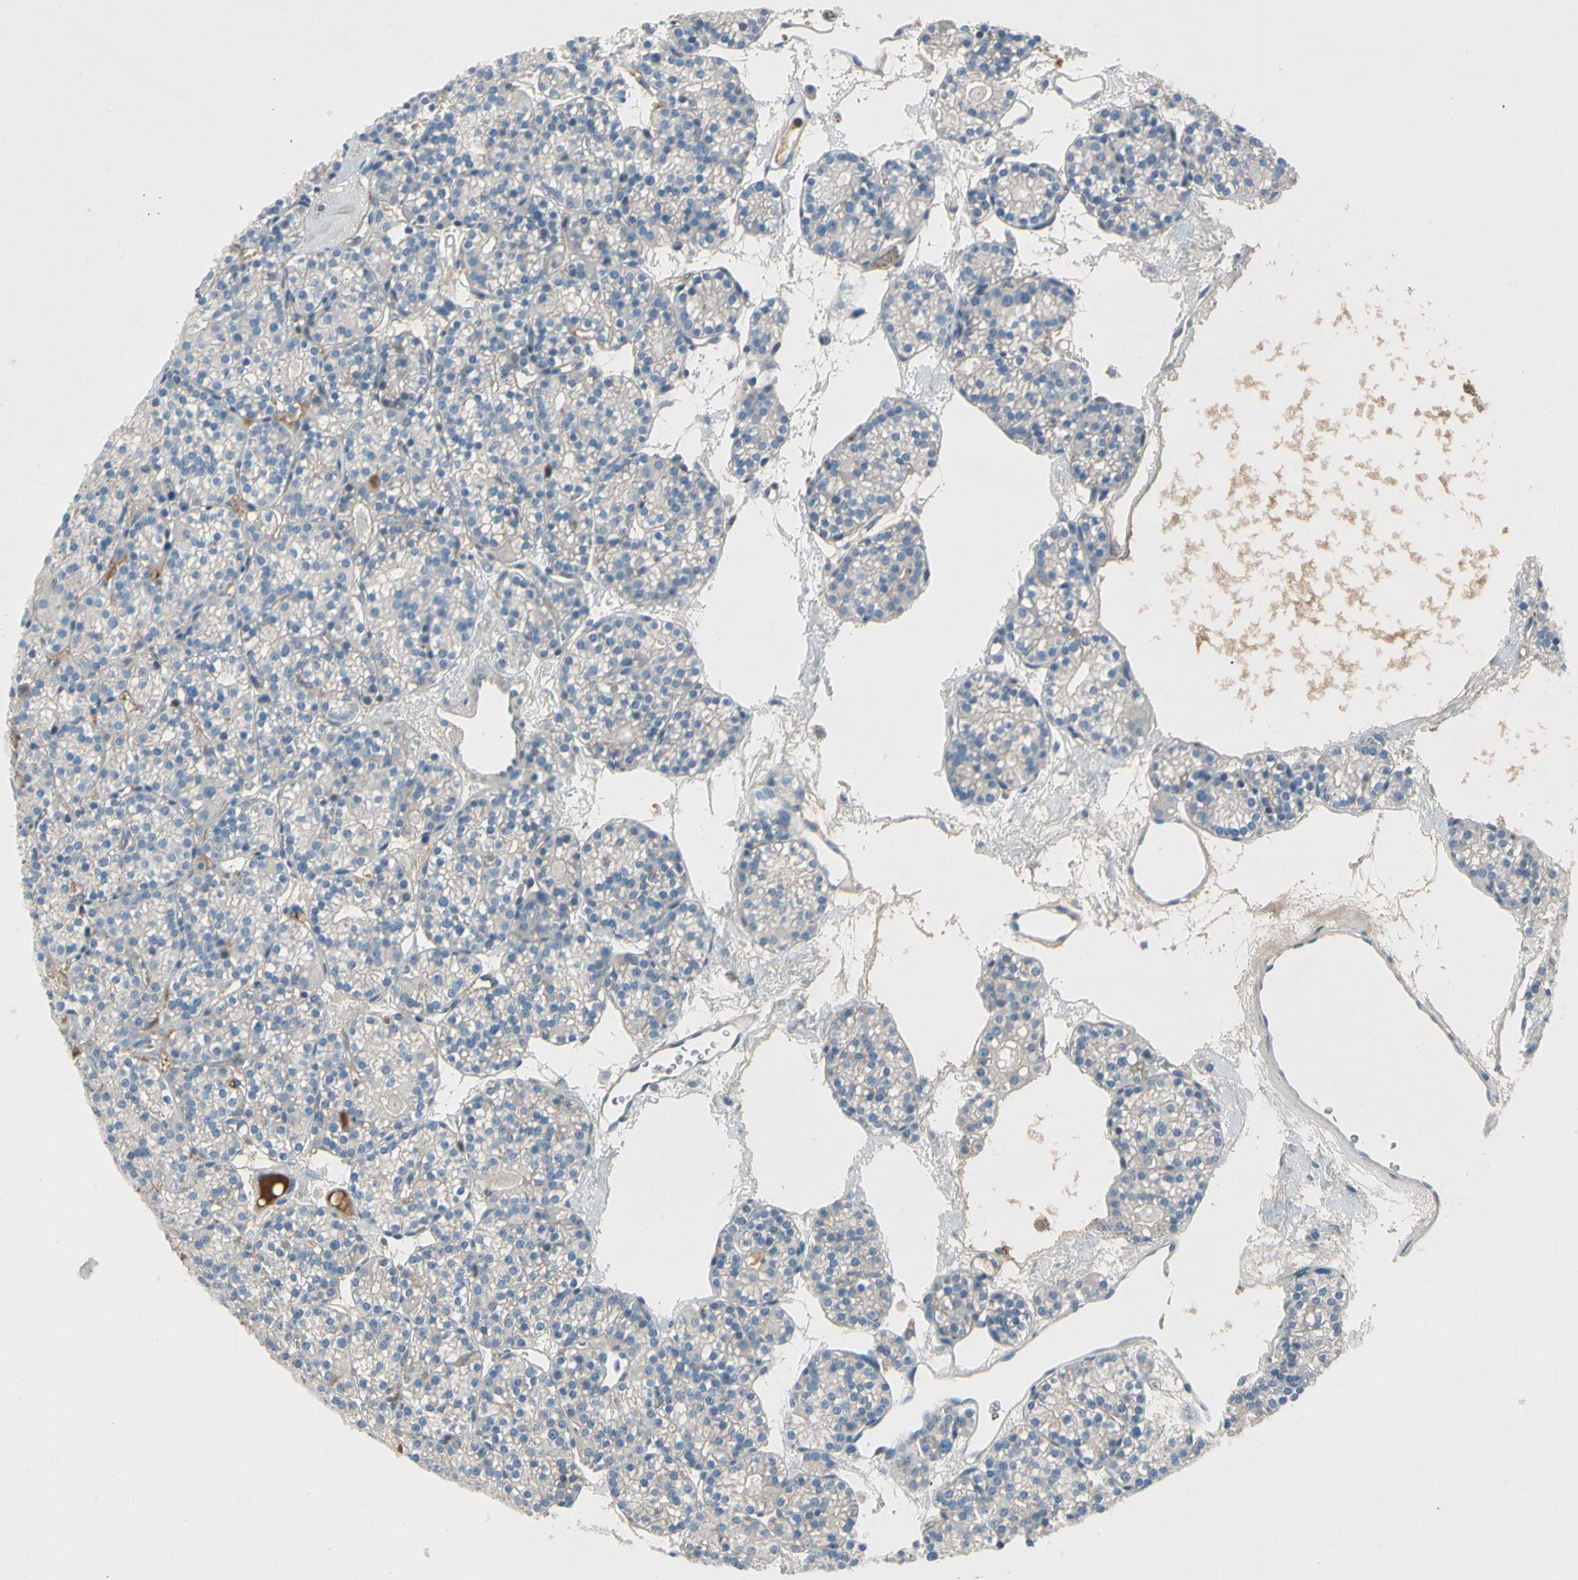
{"staining": {"intensity": "negative", "quantity": "none", "location": "none"}, "tissue": "parathyroid gland", "cell_type": "Glandular cells", "image_type": "normal", "snomed": [{"axis": "morphology", "description": "Normal tissue, NOS"}, {"axis": "topography", "description": "Parathyroid gland"}], "caption": "A micrograph of parathyroid gland stained for a protein reveals no brown staining in glandular cells. (DAB (3,3'-diaminobenzidine) immunohistochemistry (IHC), high magnification).", "gene": "HJURP", "patient": {"sex": "female", "age": 64}}